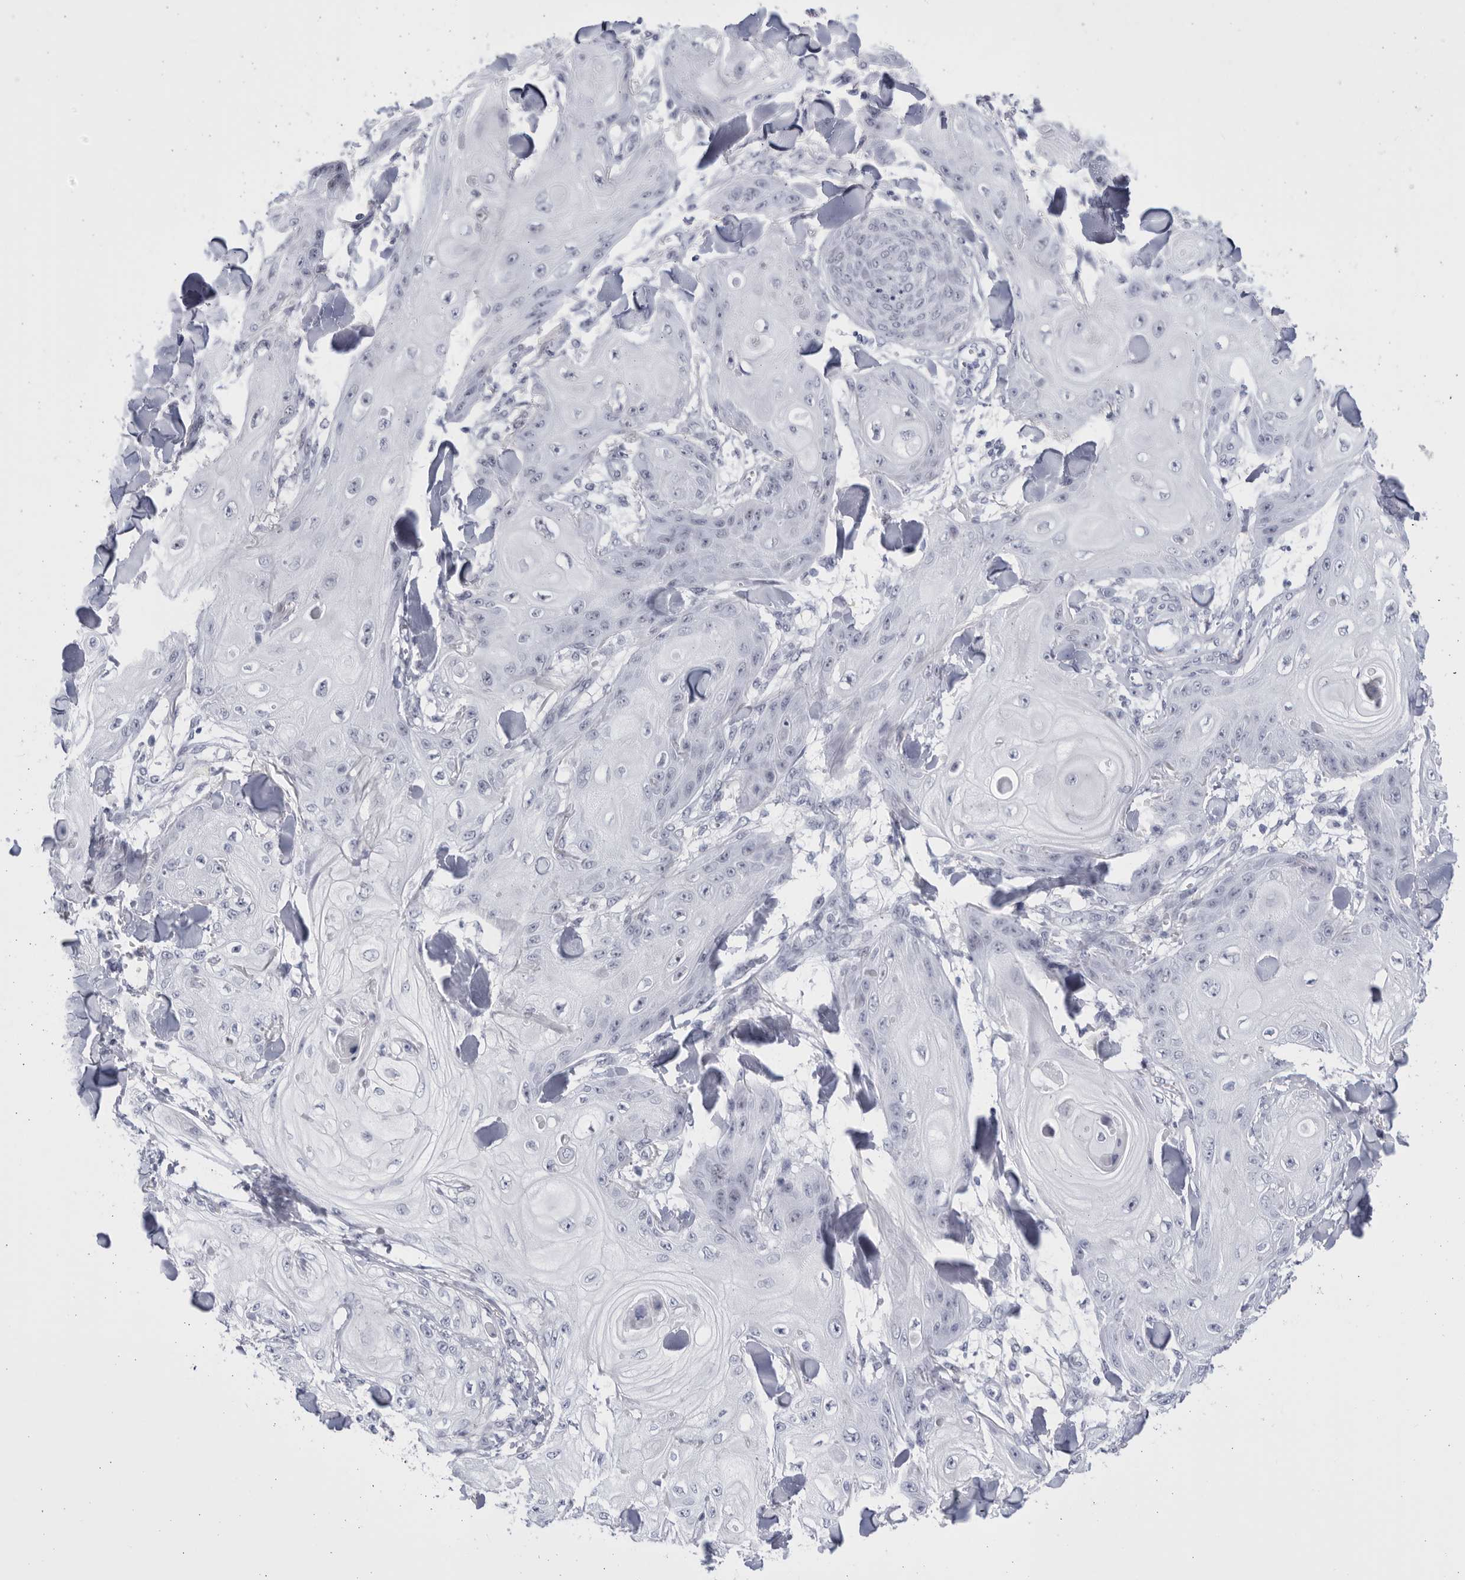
{"staining": {"intensity": "negative", "quantity": "none", "location": "none"}, "tissue": "skin cancer", "cell_type": "Tumor cells", "image_type": "cancer", "snomed": [{"axis": "morphology", "description": "Squamous cell carcinoma, NOS"}, {"axis": "topography", "description": "Skin"}], "caption": "Tumor cells show no significant positivity in squamous cell carcinoma (skin). The staining was performed using DAB to visualize the protein expression in brown, while the nuclei were stained in blue with hematoxylin (Magnification: 20x).", "gene": "CCDC181", "patient": {"sex": "male", "age": 74}}